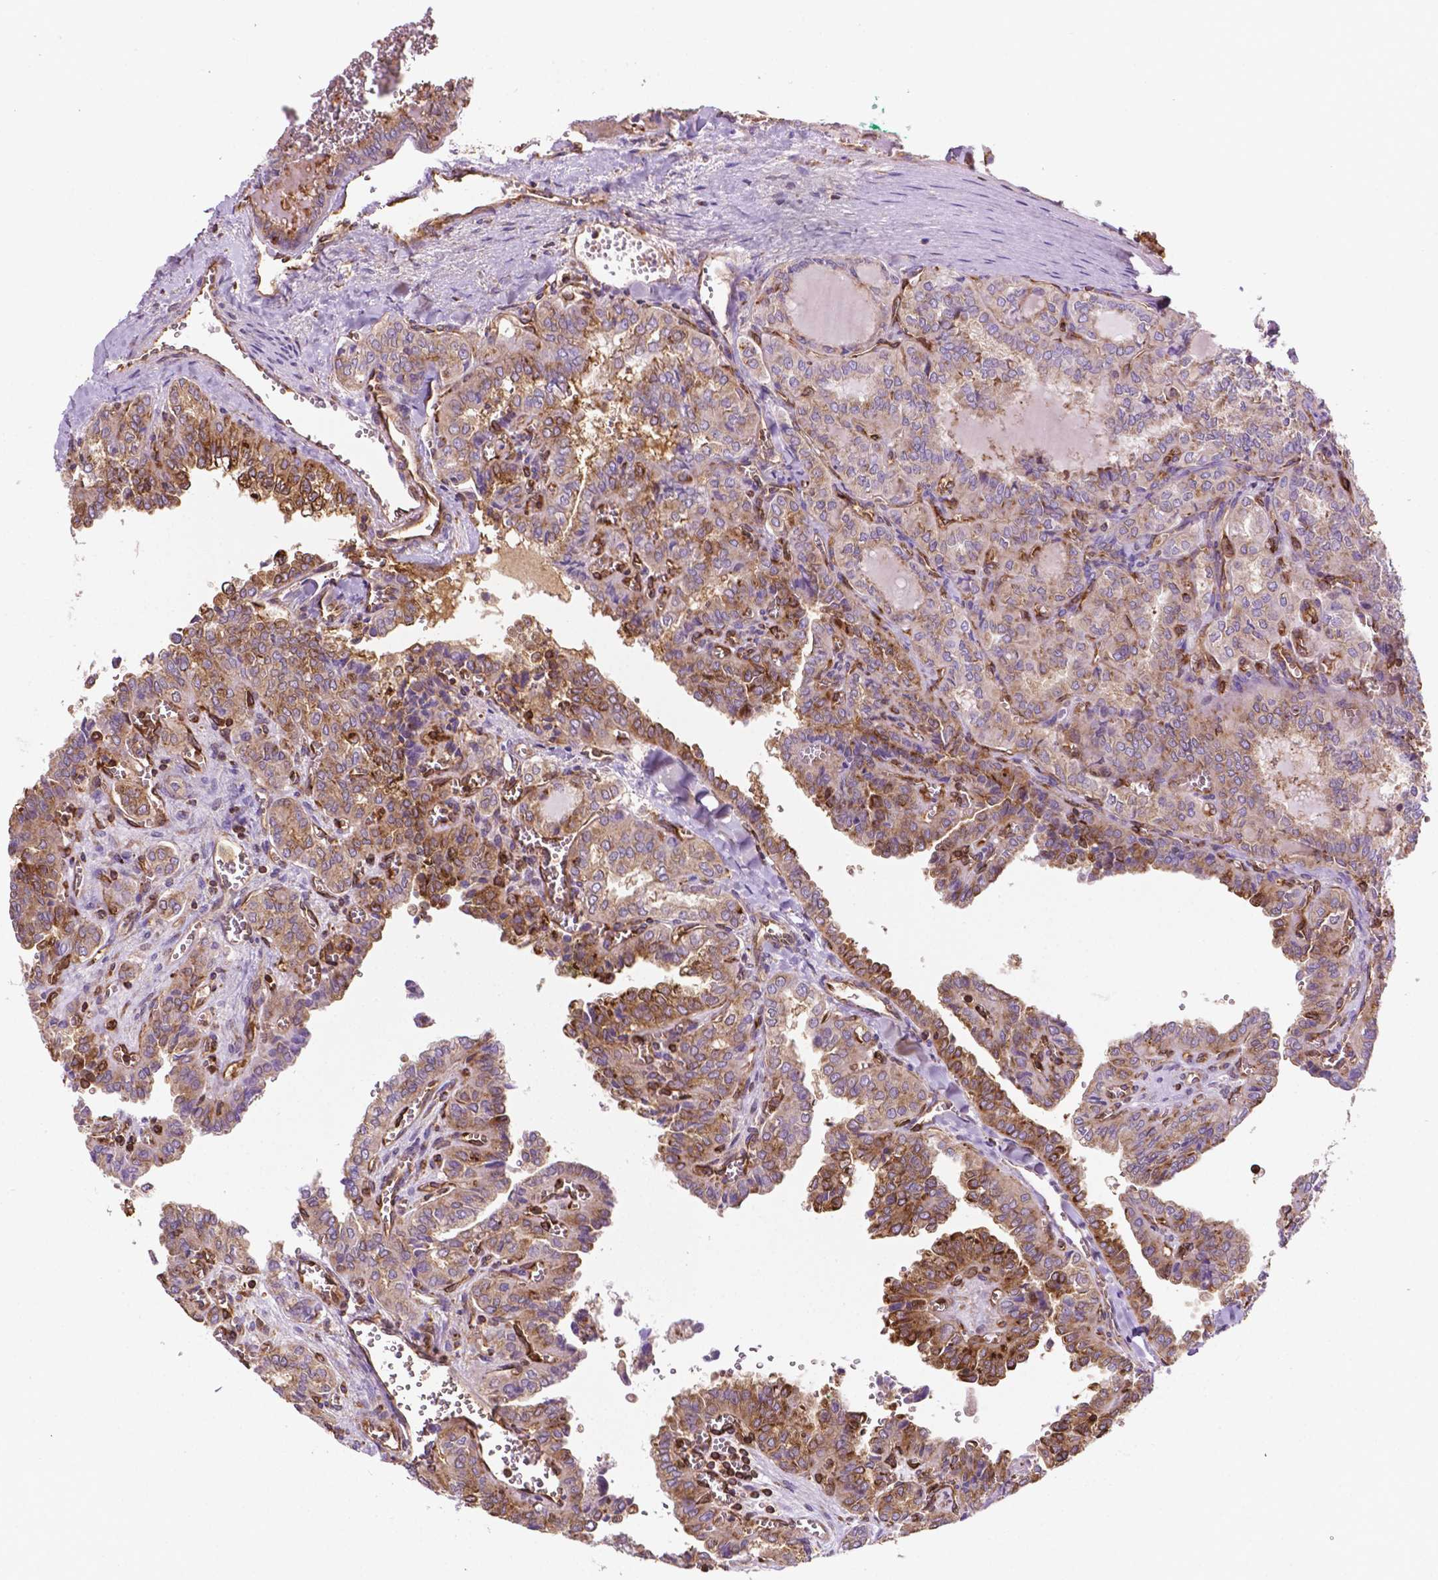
{"staining": {"intensity": "moderate", "quantity": "25%-75%", "location": "cytoplasmic/membranous,nuclear"}, "tissue": "thyroid cancer", "cell_type": "Tumor cells", "image_type": "cancer", "snomed": [{"axis": "morphology", "description": "Papillary adenocarcinoma, NOS"}, {"axis": "topography", "description": "Thyroid gland"}], "caption": "Immunohistochemistry (IHC) of human thyroid papillary adenocarcinoma exhibits medium levels of moderate cytoplasmic/membranous and nuclear expression in about 25%-75% of tumor cells. Using DAB (brown) and hematoxylin (blue) stains, captured at high magnification using brightfield microscopy.", "gene": "DCN", "patient": {"sex": "female", "age": 41}}